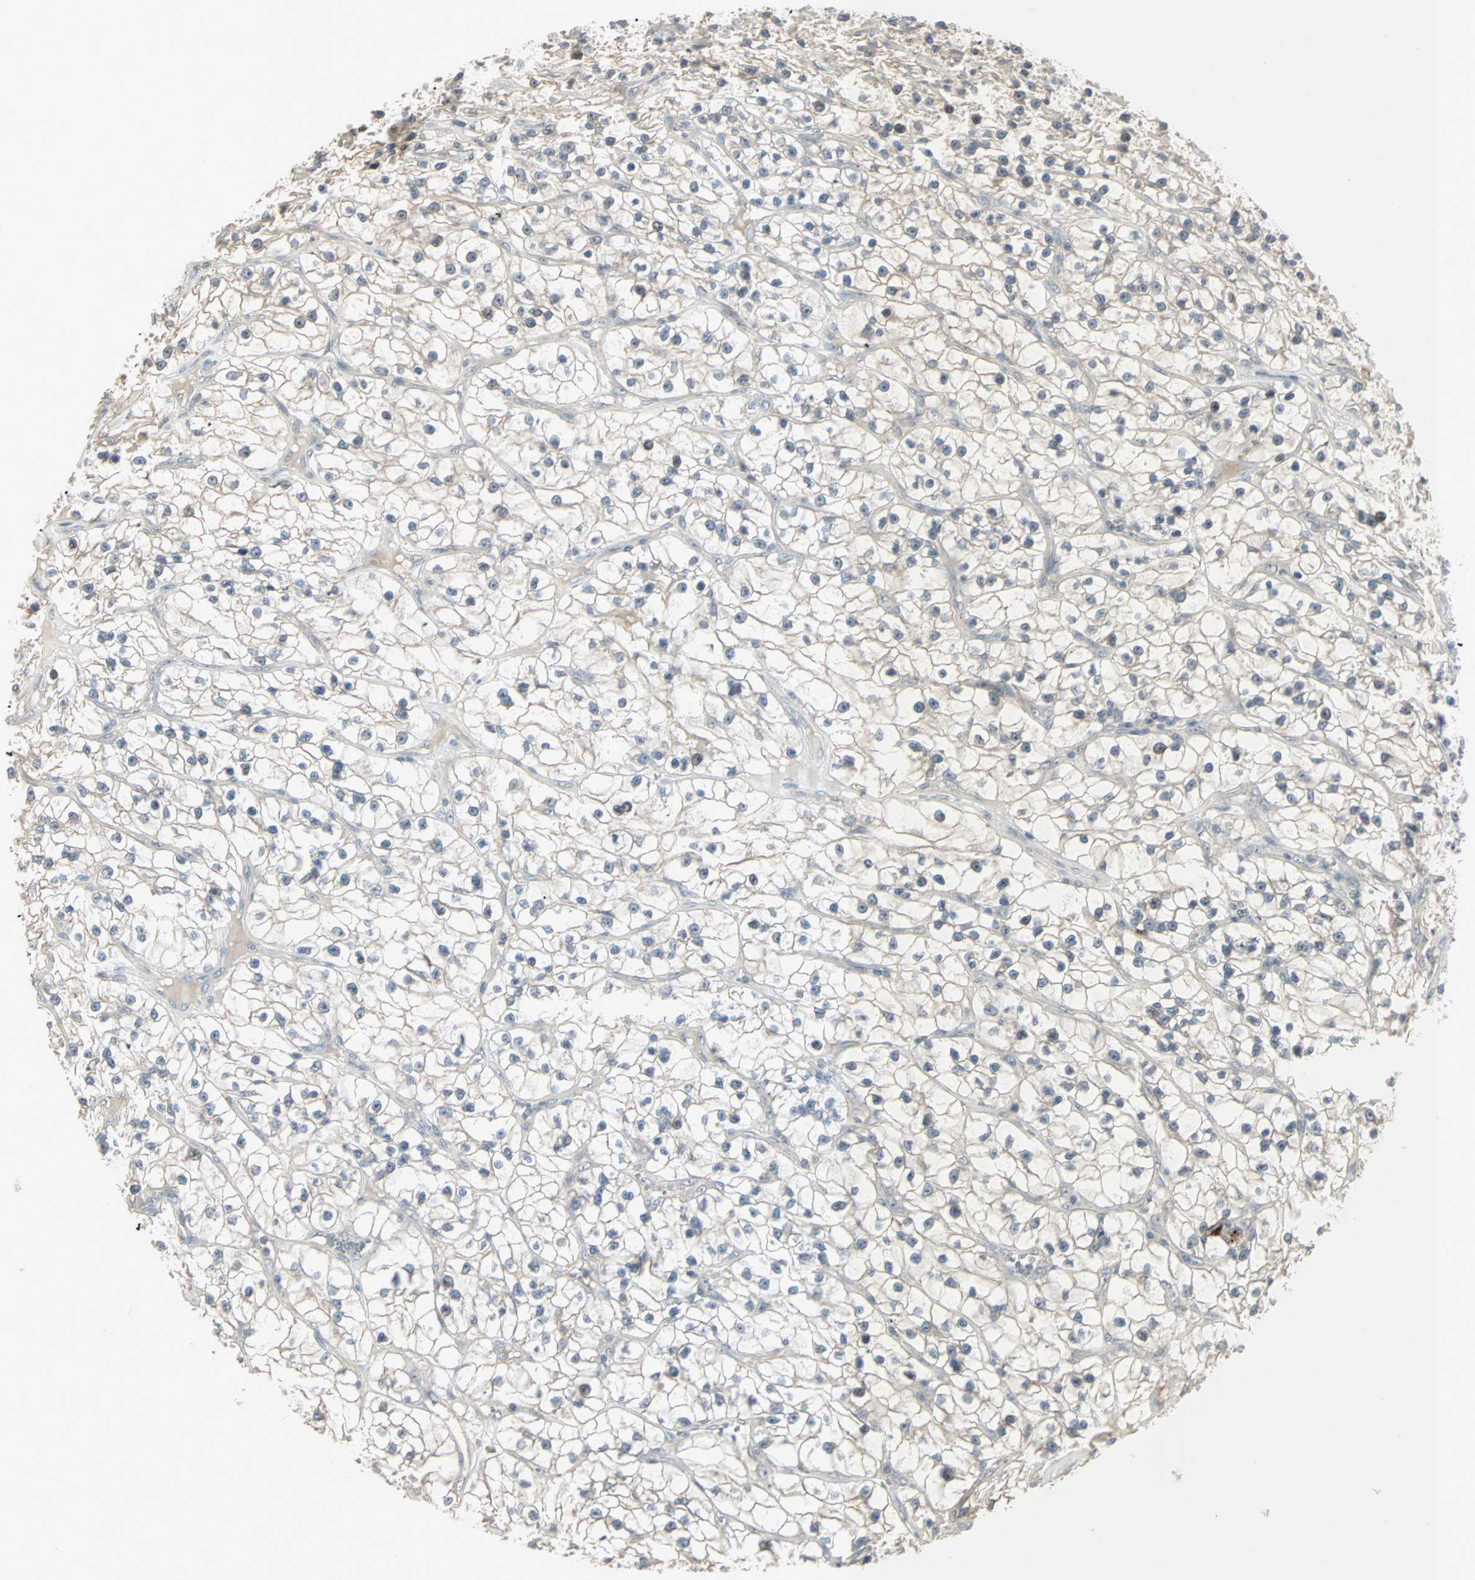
{"staining": {"intensity": "weak", "quantity": ">75%", "location": "cytoplasmic/membranous"}, "tissue": "renal cancer", "cell_type": "Tumor cells", "image_type": "cancer", "snomed": [{"axis": "morphology", "description": "Adenocarcinoma, NOS"}, {"axis": "topography", "description": "Kidney"}], "caption": "Weak cytoplasmic/membranous staining for a protein is seen in about >75% of tumor cells of adenocarcinoma (renal) using IHC.", "gene": "KDM4A", "patient": {"sex": "female", "age": 57}}